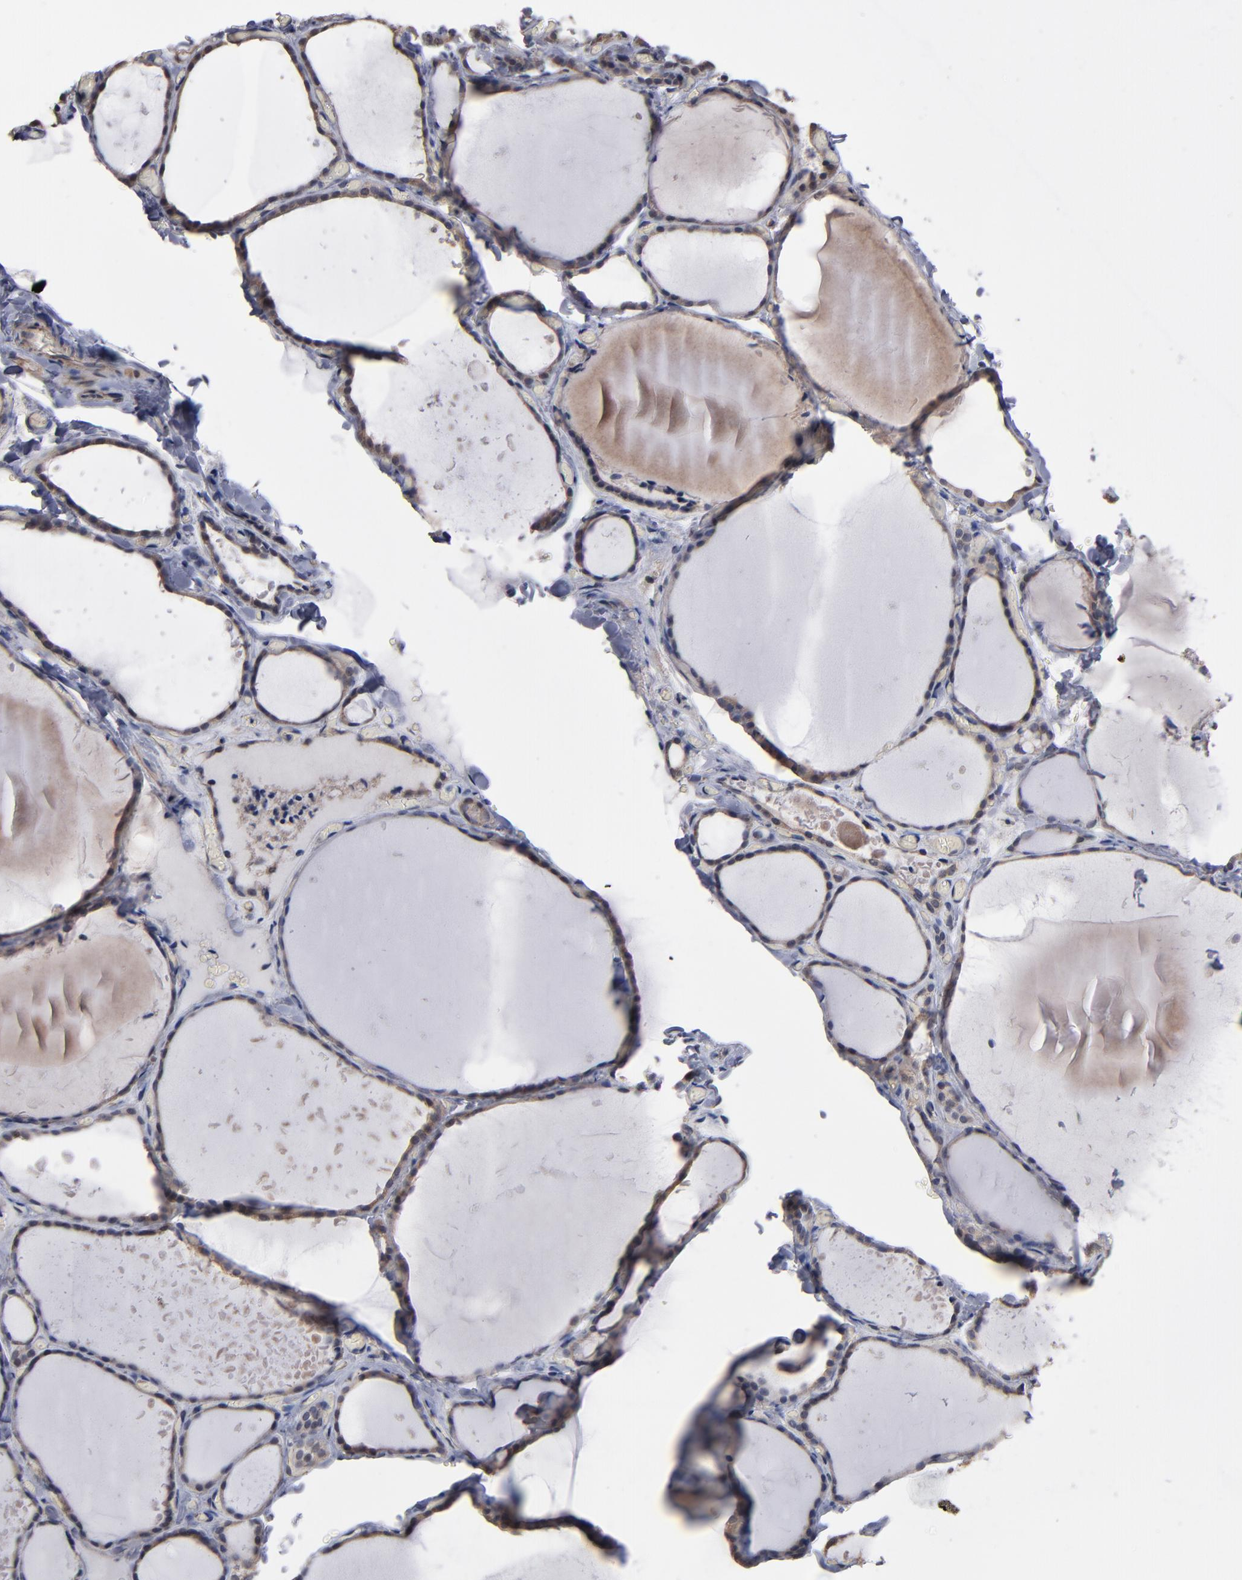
{"staining": {"intensity": "weak", "quantity": ">75%", "location": "cytoplasmic/membranous"}, "tissue": "thyroid gland", "cell_type": "Glandular cells", "image_type": "normal", "snomed": [{"axis": "morphology", "description": "Normal tissue, NOS"}, {"axis": "topography", "description": "Thyroid gland"}], "caption": "Glandular cells exhibit low levels of weak cytoplasmic/membranous positivity in approximately >75% of cells in benign thyroid gland.", "gene": "MIPOL1", "patient": {"sex": "female", "age": 22}}